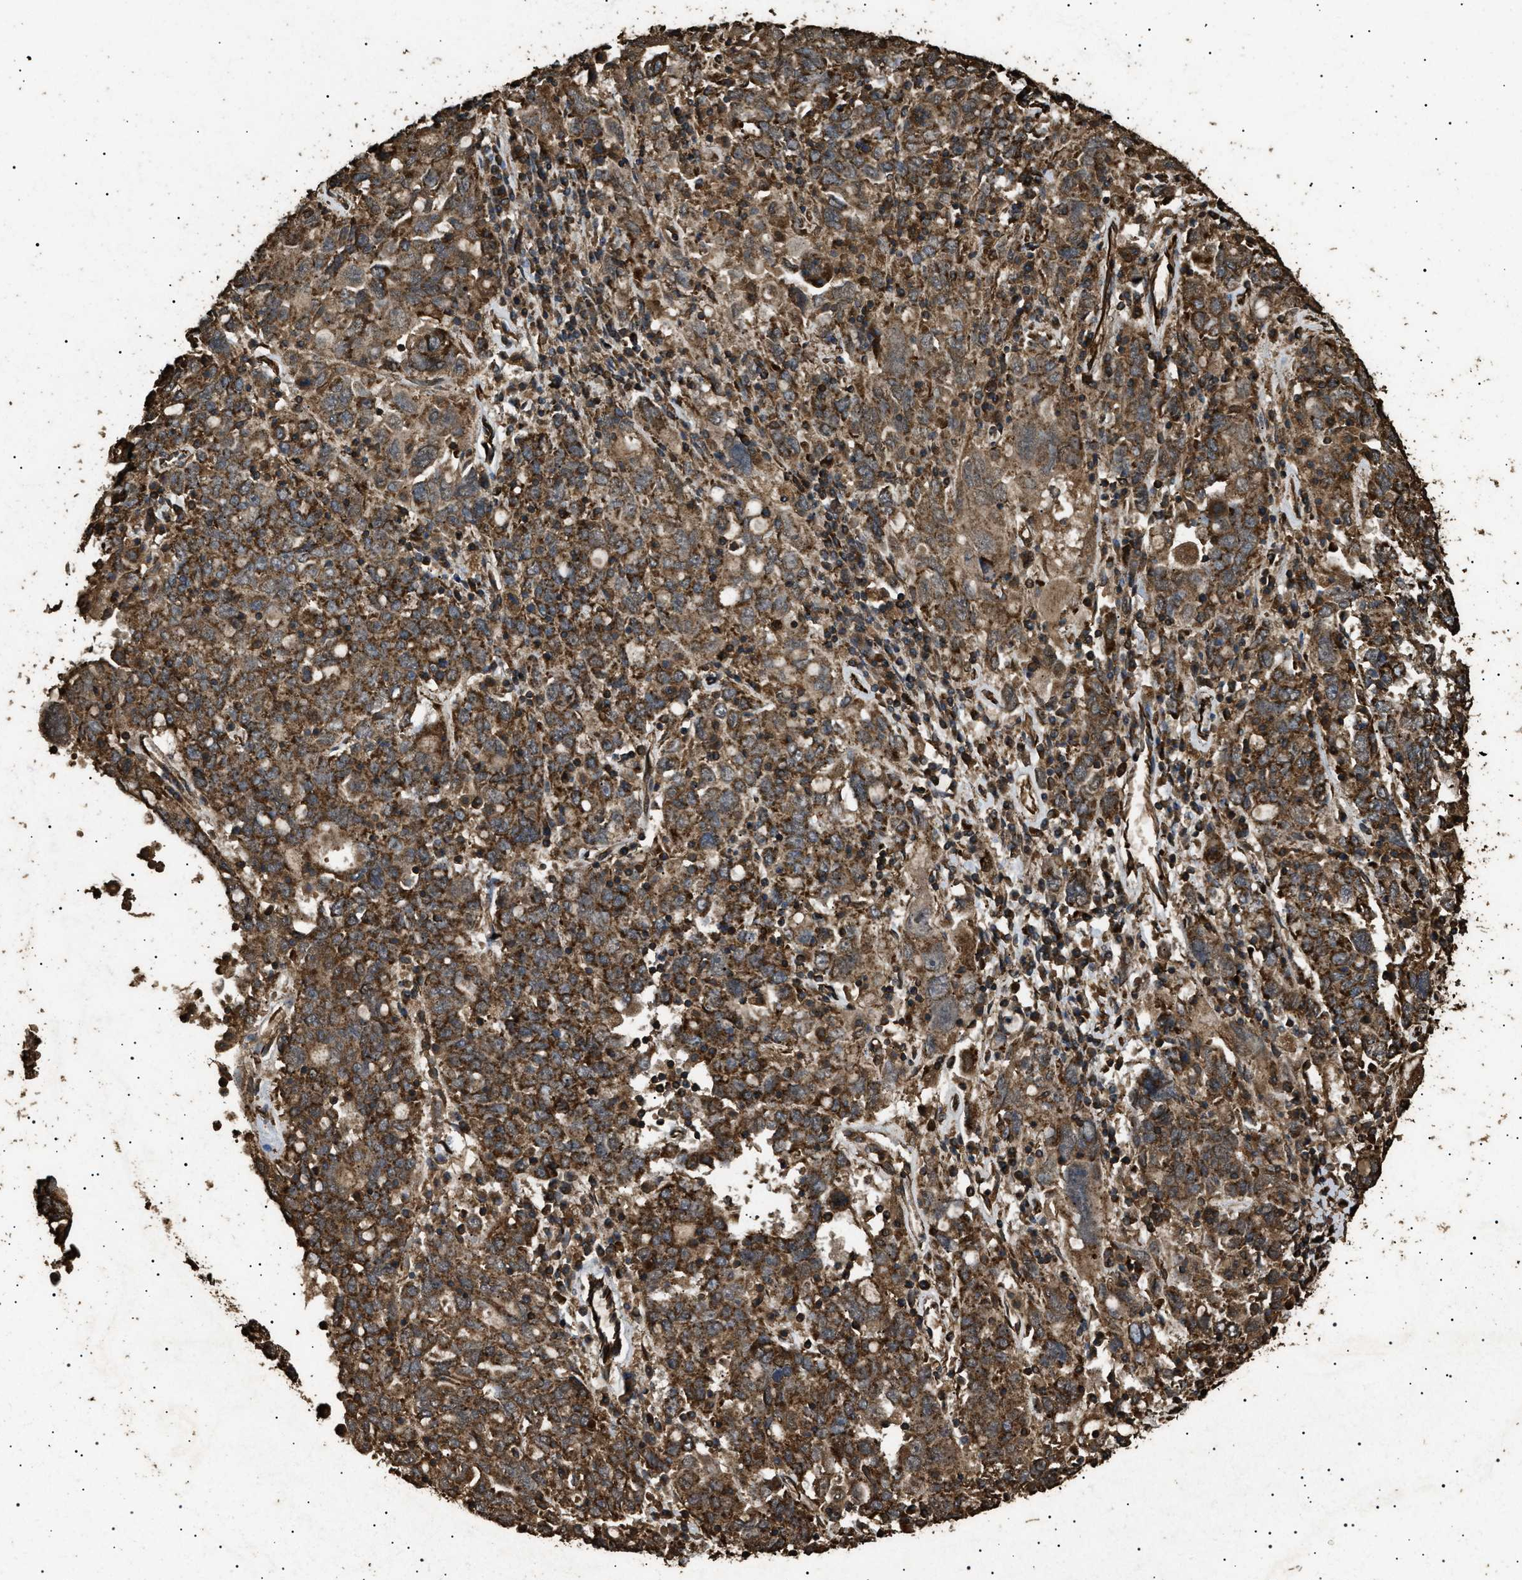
{"staining": {"intensity": "strong", "quantity": ">75%", "location": "cytoplasmic/membranous"}, "tissue": "ovarian cancer", "cell_type": "Tumor cells", "image_type": "cancer", "snomed": [{"axis": "morphology", "description": "Carcinoma, endometroid"}, {"axis": "topography", "description": "Ovary"}], "caption": "Protein positivity by IHC reveals strong cytoplasmic/membranous positivity in about >75% of tumor cells in ovarian cancer.", "gene": "CYRIA", "patient": {"sex": "female", "age": 62}}